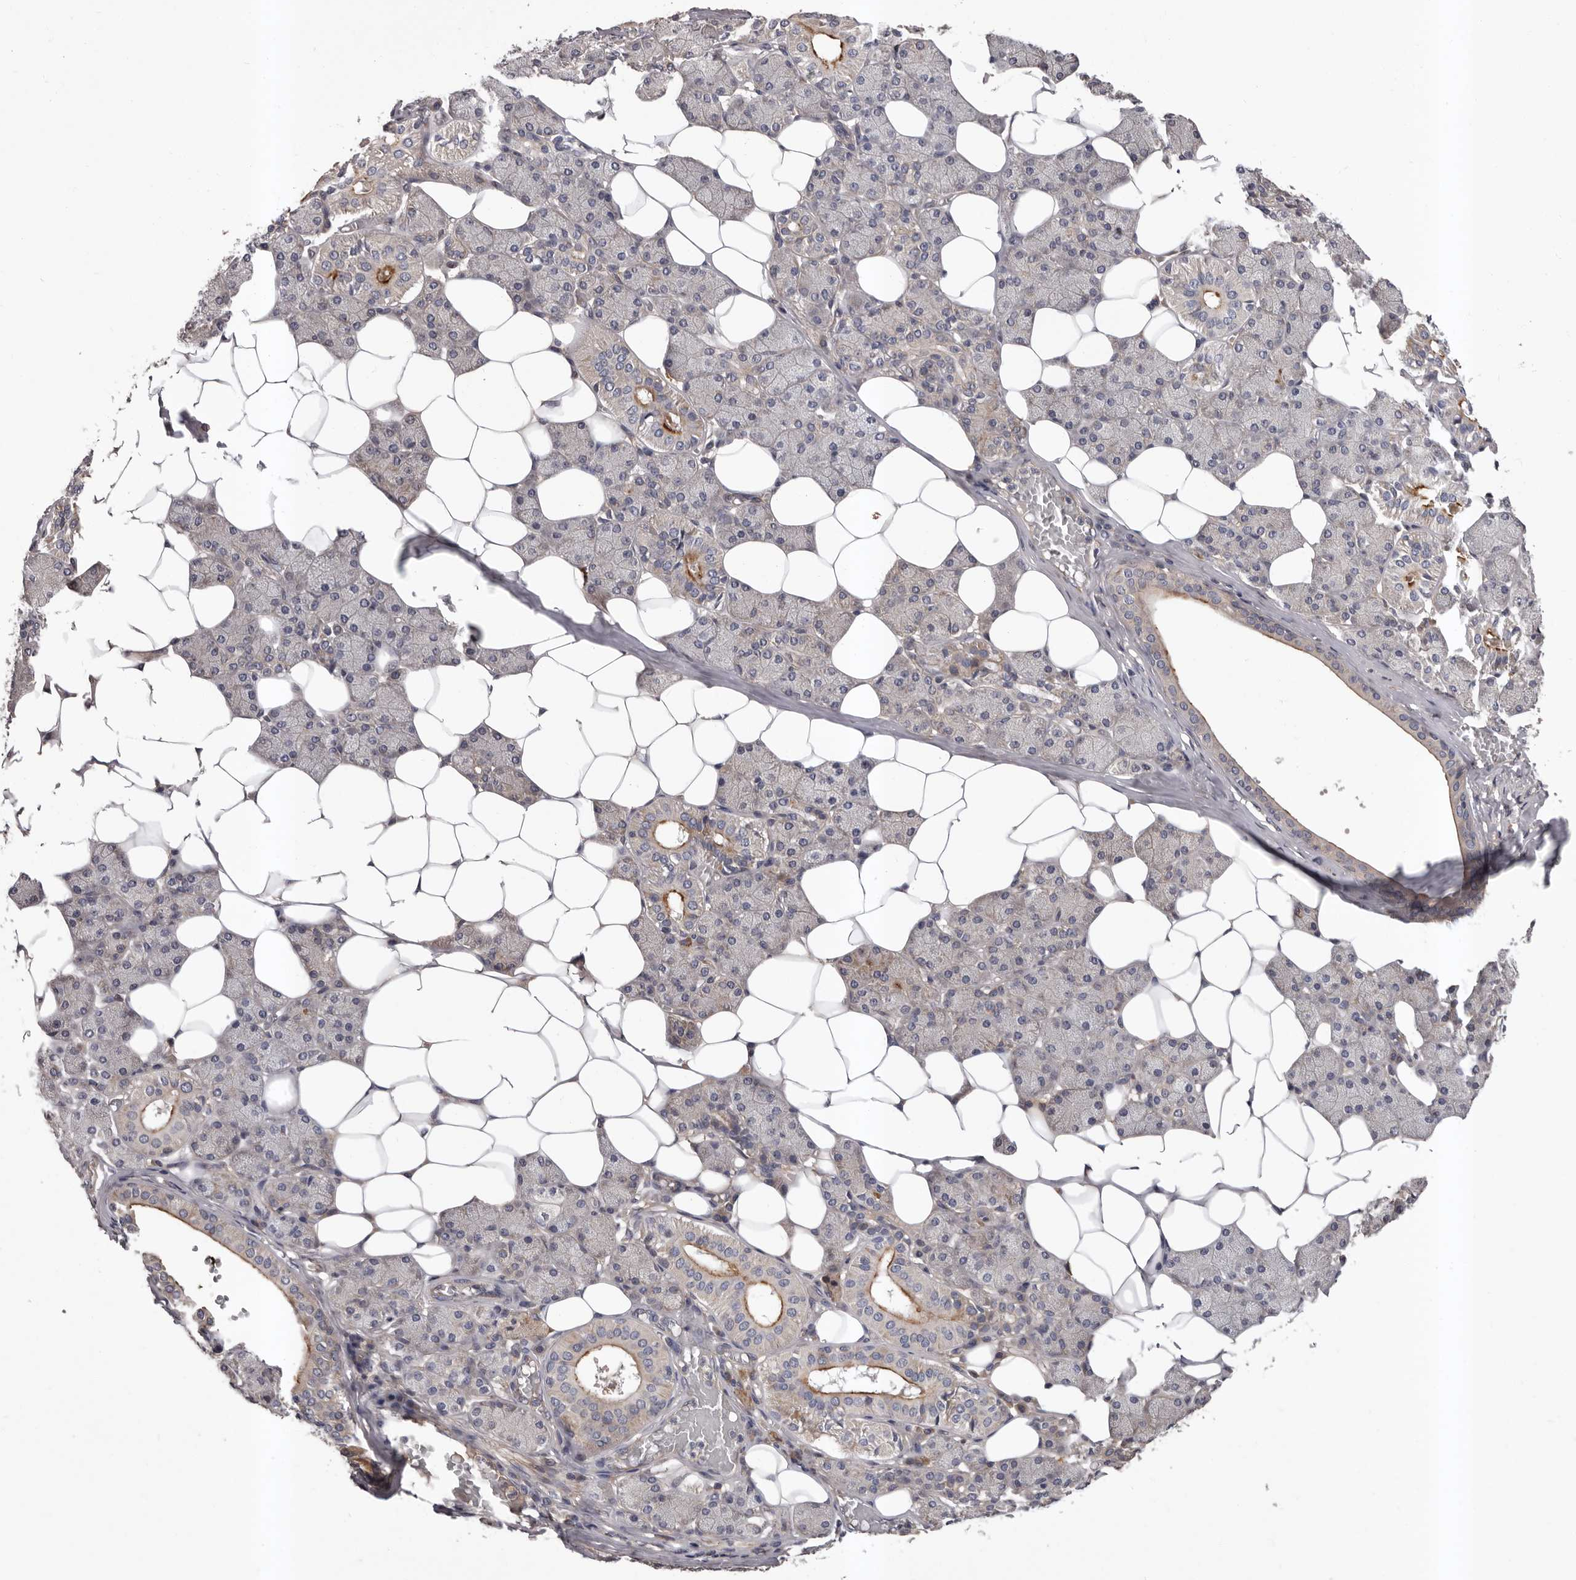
{"staining": {"intensity": "moderate", "quantity": "<25%", "location": "cytoplasmic/membranous"}, "tissue": "salivary gland", "cell_type": "Glandular cells", "image_type": "normal", "snomed": [{"axis": "morphology", "description": "Normal tissue, NOS"}, {"axis": "topography", "description": "Salivary gland"}], "caption": "Immunohistochemical staining of benign human salivary gland shows low levels of moderate cytoplasmic/membranous positivity in approximately <25% of glandular cells. (DAB (3,3'-diaminobenzidine) IHC with brightfield microscopy, high magnification).", "gene": "PRKD1", "patient": {"sex": "female", "age": 33}}